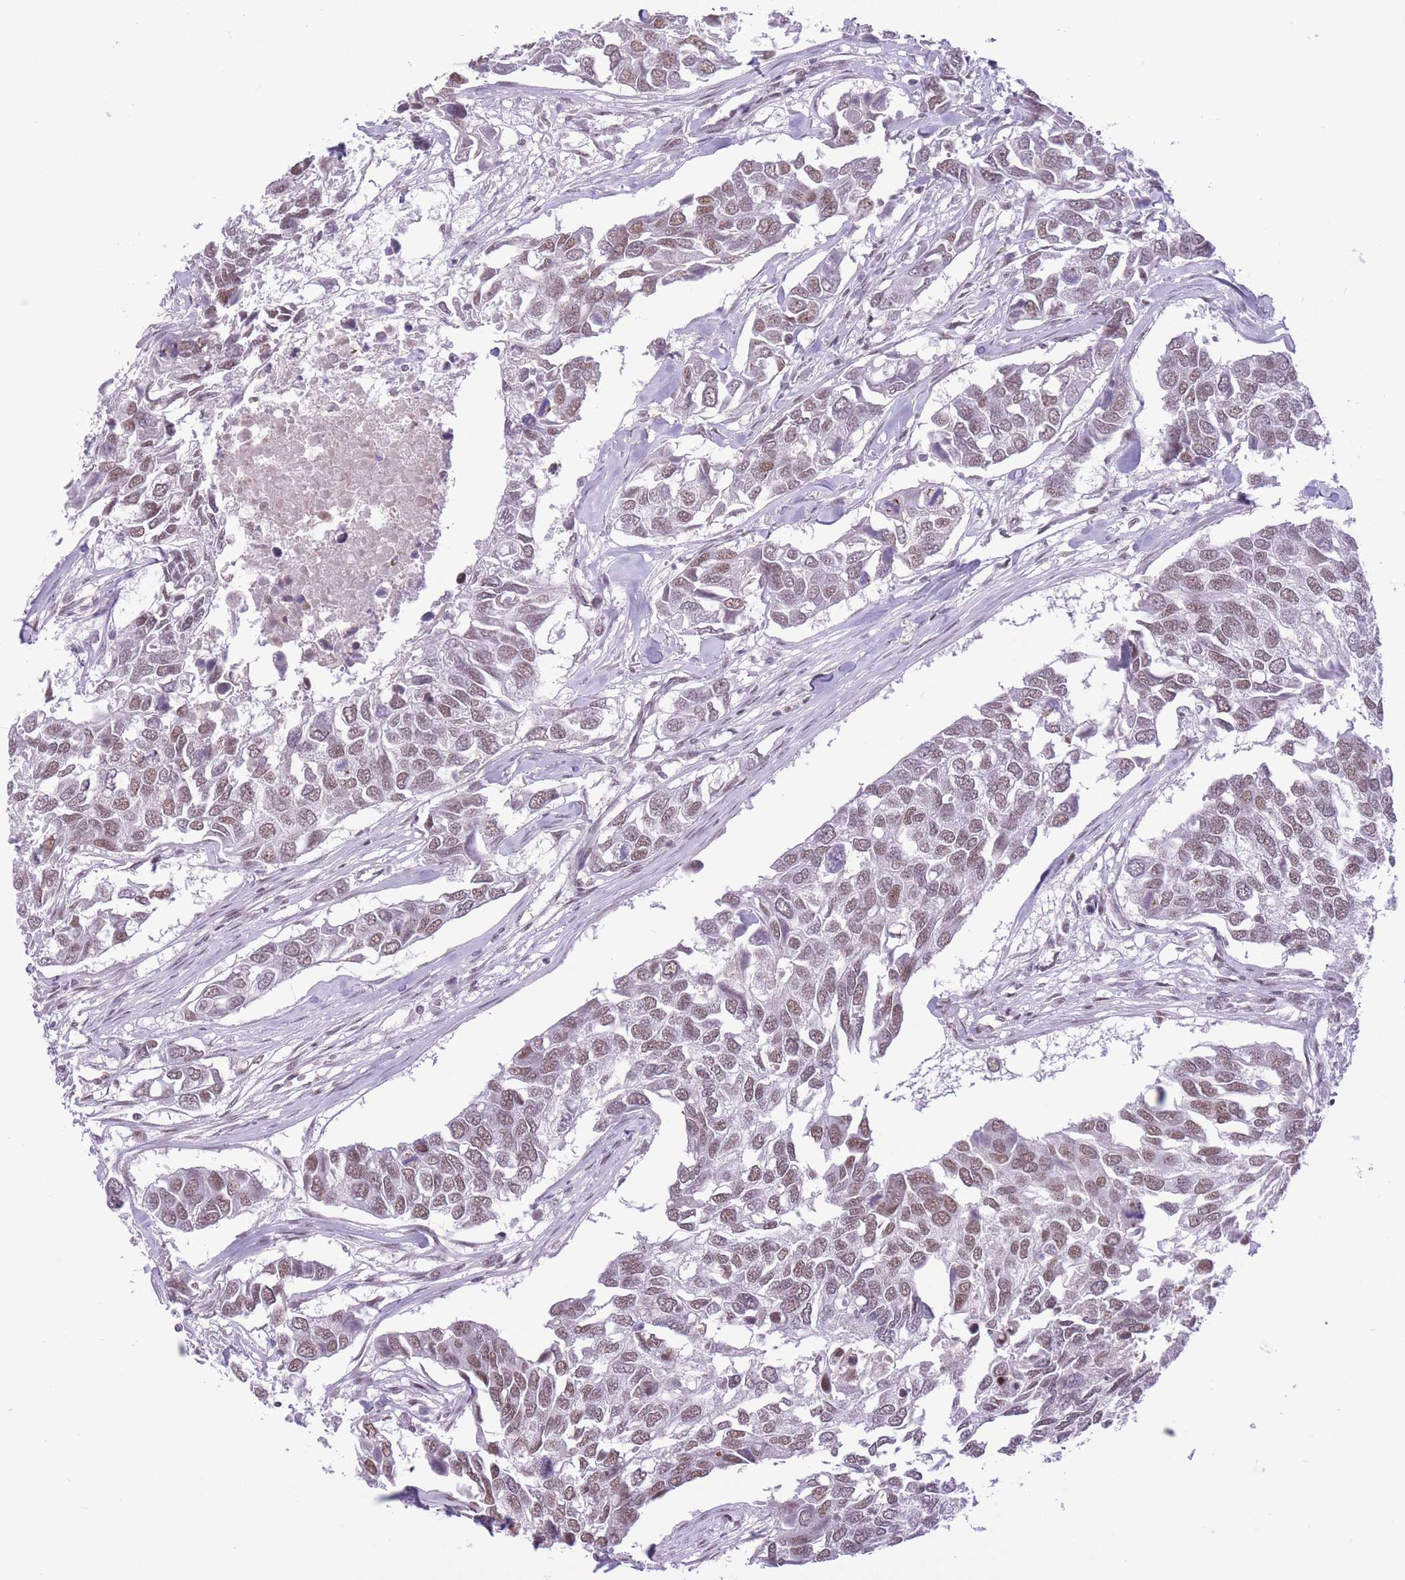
{"staining": {"intensity": "moderate", "quantity": "25%-75%", "location": "nuclear"}, "tissue": "breast cancer", "cell_type": "Tumor cells", "image_type": "cancer", "snomed": [{"axis": "morphology", "description": "Duct carcinoma"}, {"axis": "topography", "description": "Breast"}], "caption": "Immunohistochemical staining of human breast cancer (infiltrating ductal carcinoma) reveals medium levels of moderate nuclear positivity in about 25%-75% of tumor cells. (Stains: DAB (3,3'-diaminobenzidine) in brown, nuclei in blue, Microscopy: brightfield microscopy at high magnification).", "gene": "ZBED5", "patient": {"sex": "female", "age": 83}}